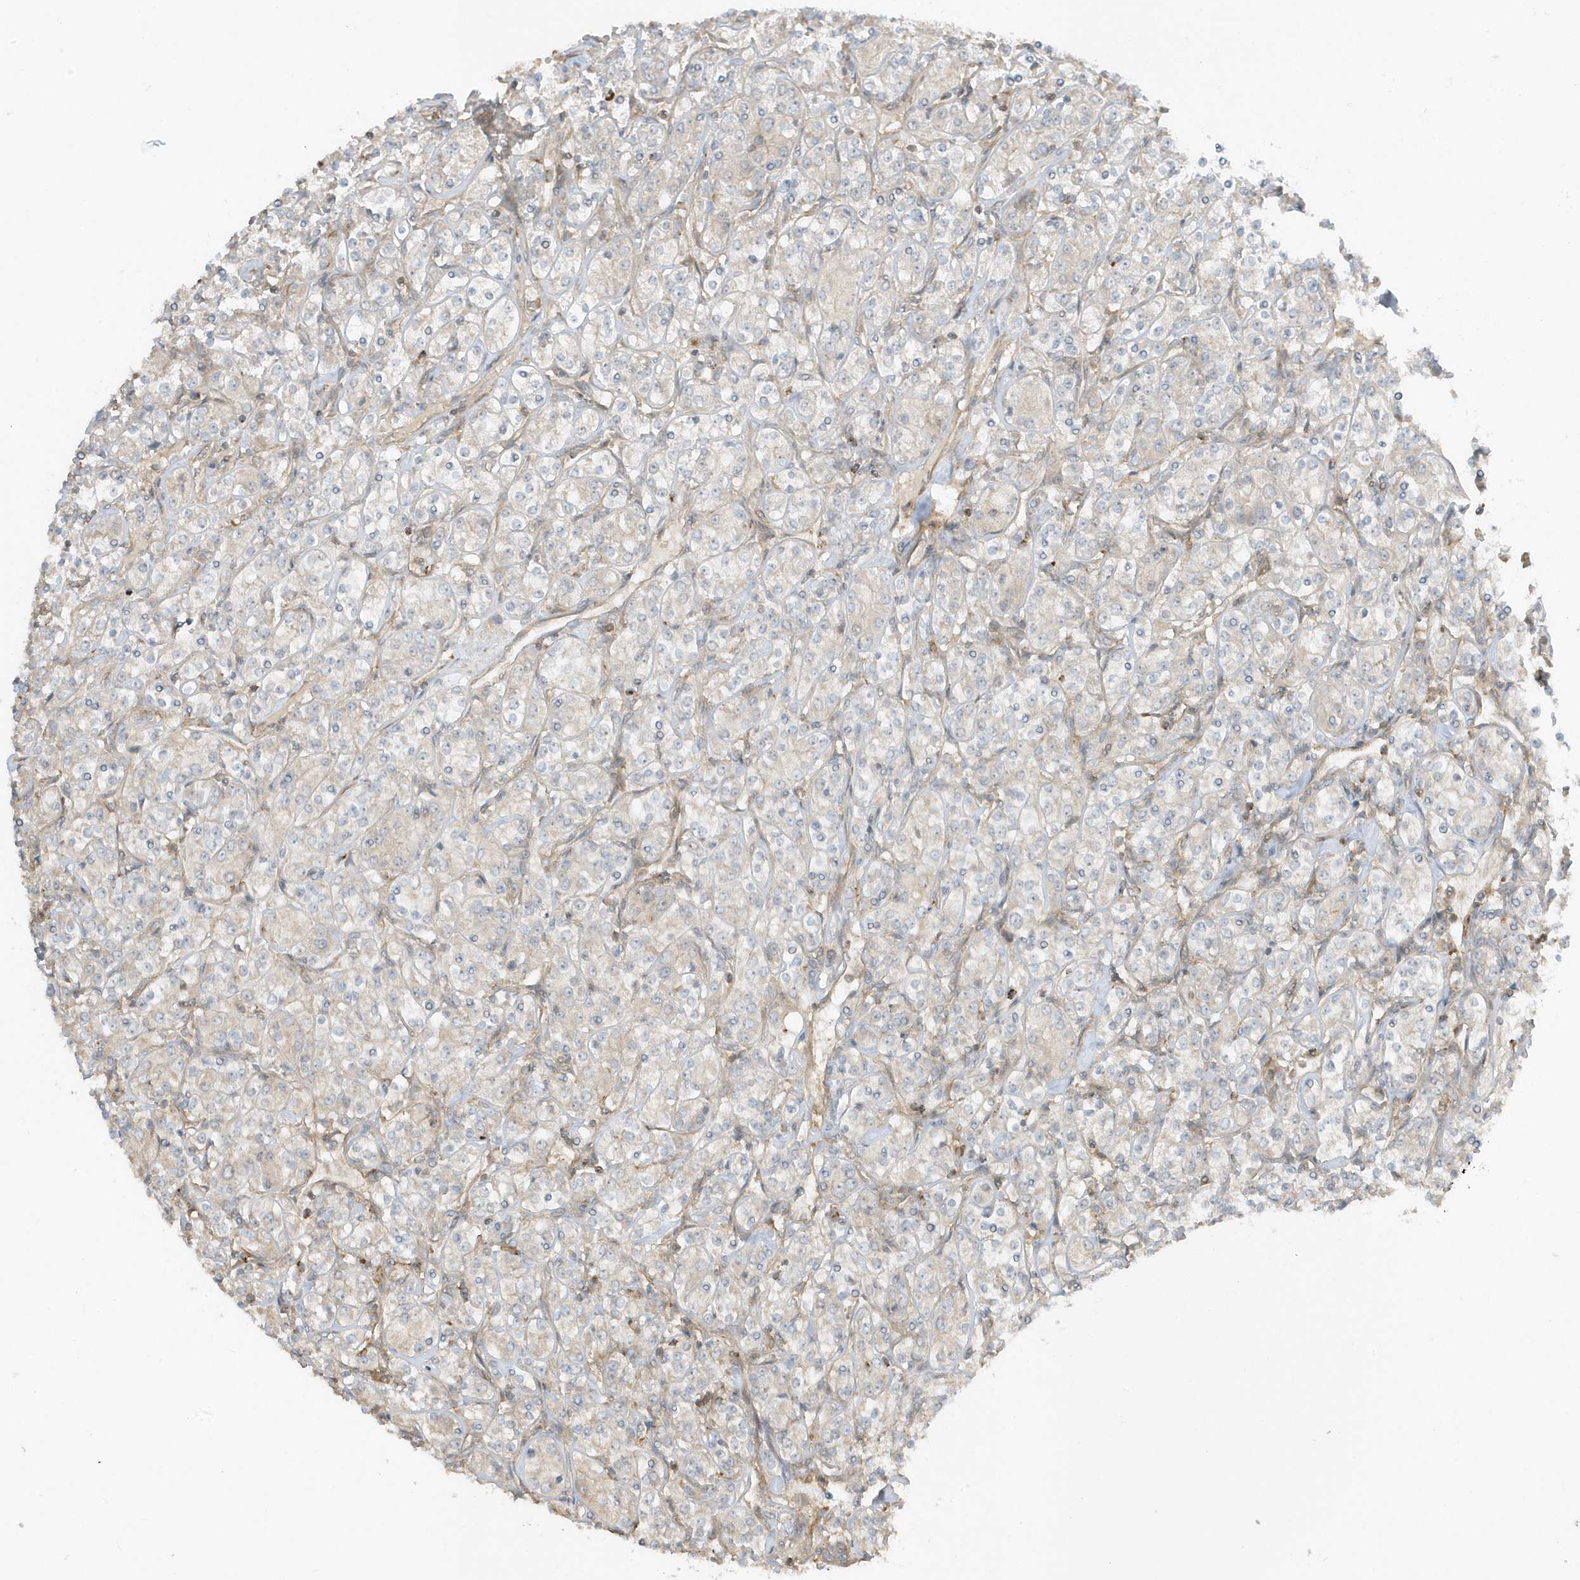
{"staining": {"intensity": "negative", "quantity": "none", "location": "none"}, "tissue": "renal cancer", "cell_type": "Tumor cells", "image_type": "cancer", "snomed": [{"axis": "morphology", "description": "Adenocarcinoma, NOS"}, {"axis": "topography", "description": "Kidney"}], "caption": "Immunohistochemical staining of human adenocarcinoma (renal) reveals no significant positivity in tumor cells.", "gene": "ZBTB8A", "patient": {"sex": "male", "age": 77}}